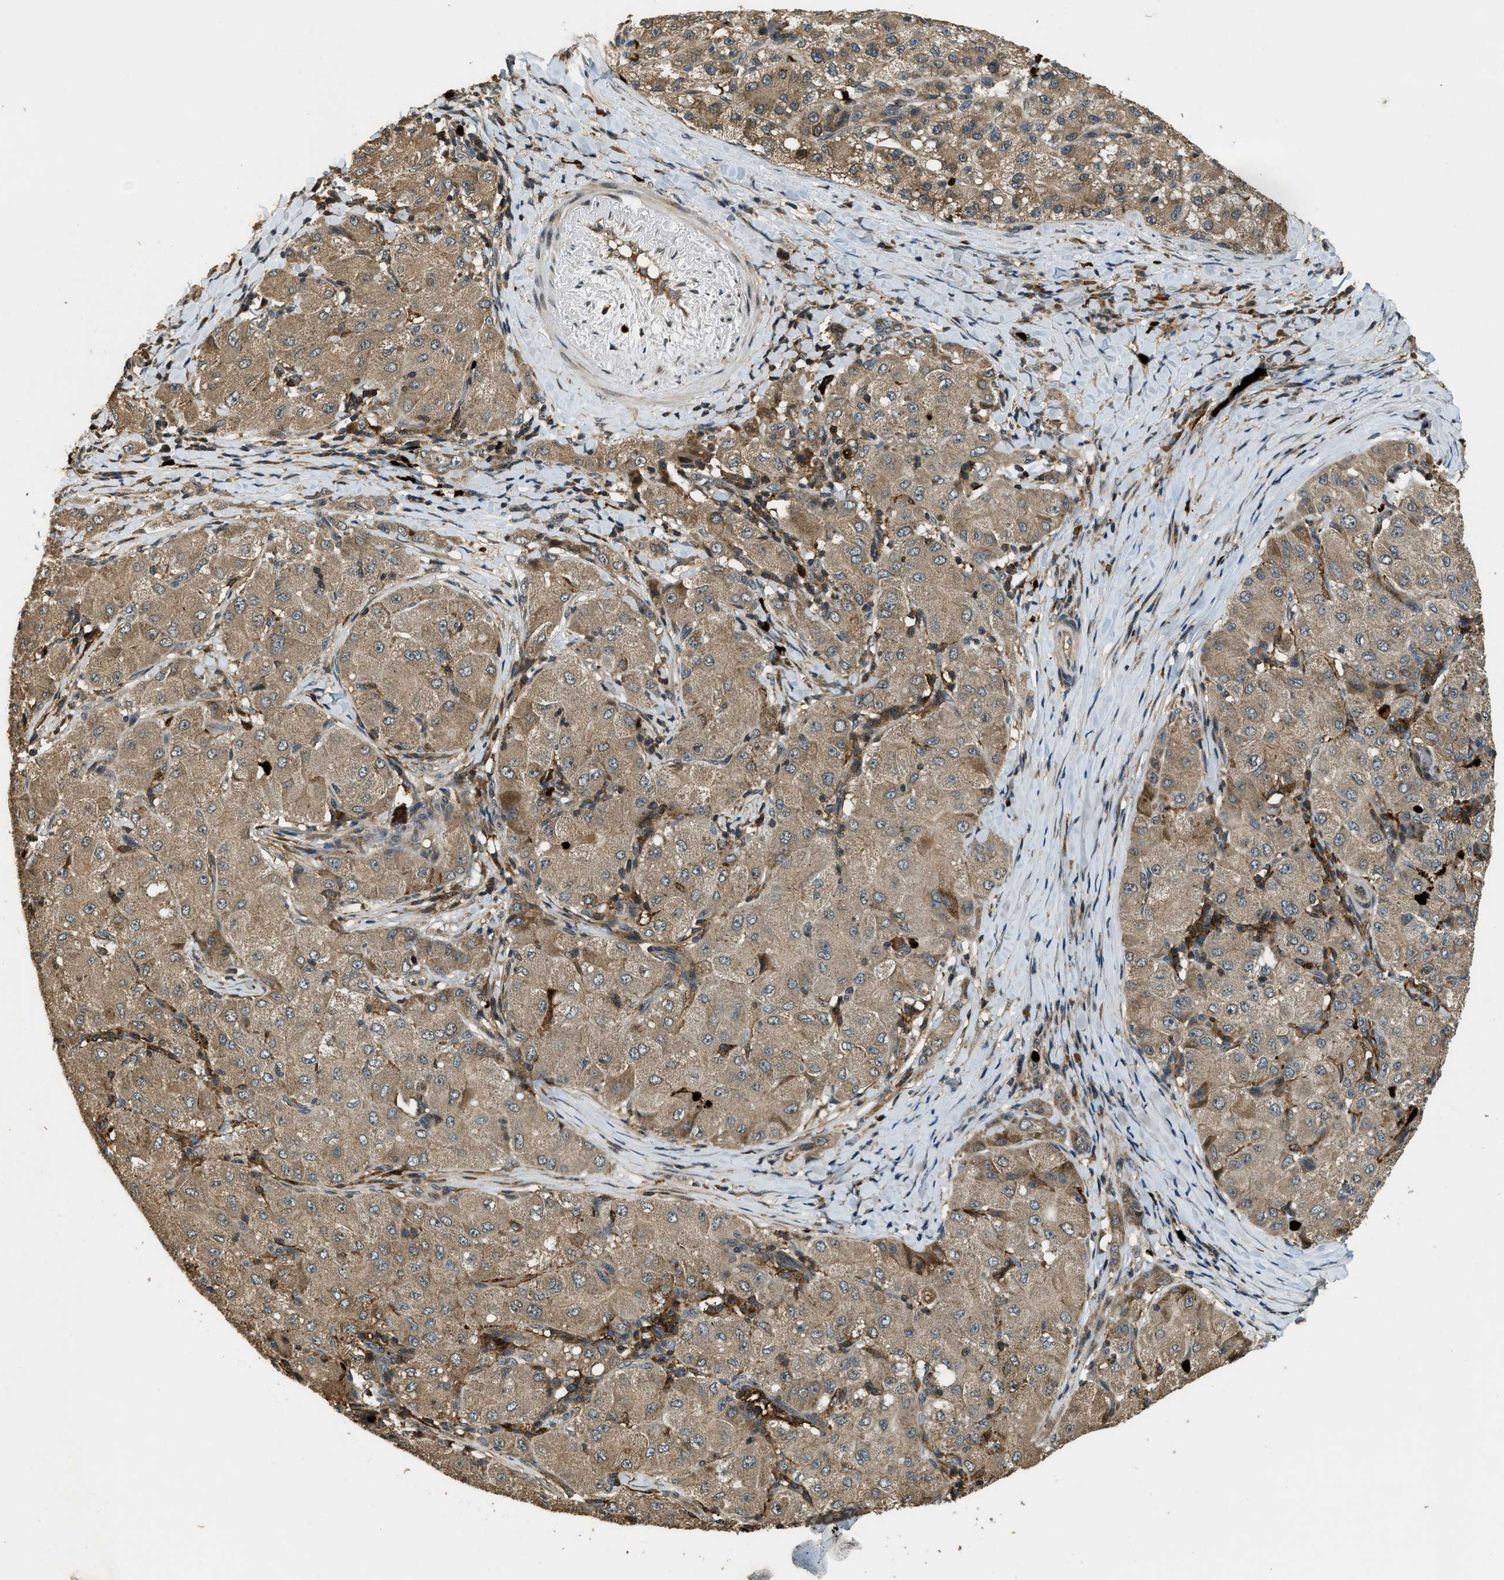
{"staining": {"intensity": "moderate", "quantity": ">75%", "location": "cytoplasmic/membranous"}, "tissue": "liver cancer", "cell_type": "Tumor cells", "image_type": "cancer", "snomed": [{"axis": "morphology", "description": "Carcinoma, Hepatocellular, NOS"}, {"axis": "topography", "description": "Liver"}], "caption": "Immunohistochemical staining of human liver cancer (hepatocellular carcinoma) demonstrates medium levels of moderate cytoplasmic/membranous staining in approximately >75% of tumor cells.", "gene": "RNF141", "patient": {"sex": "male", "age": 80}}